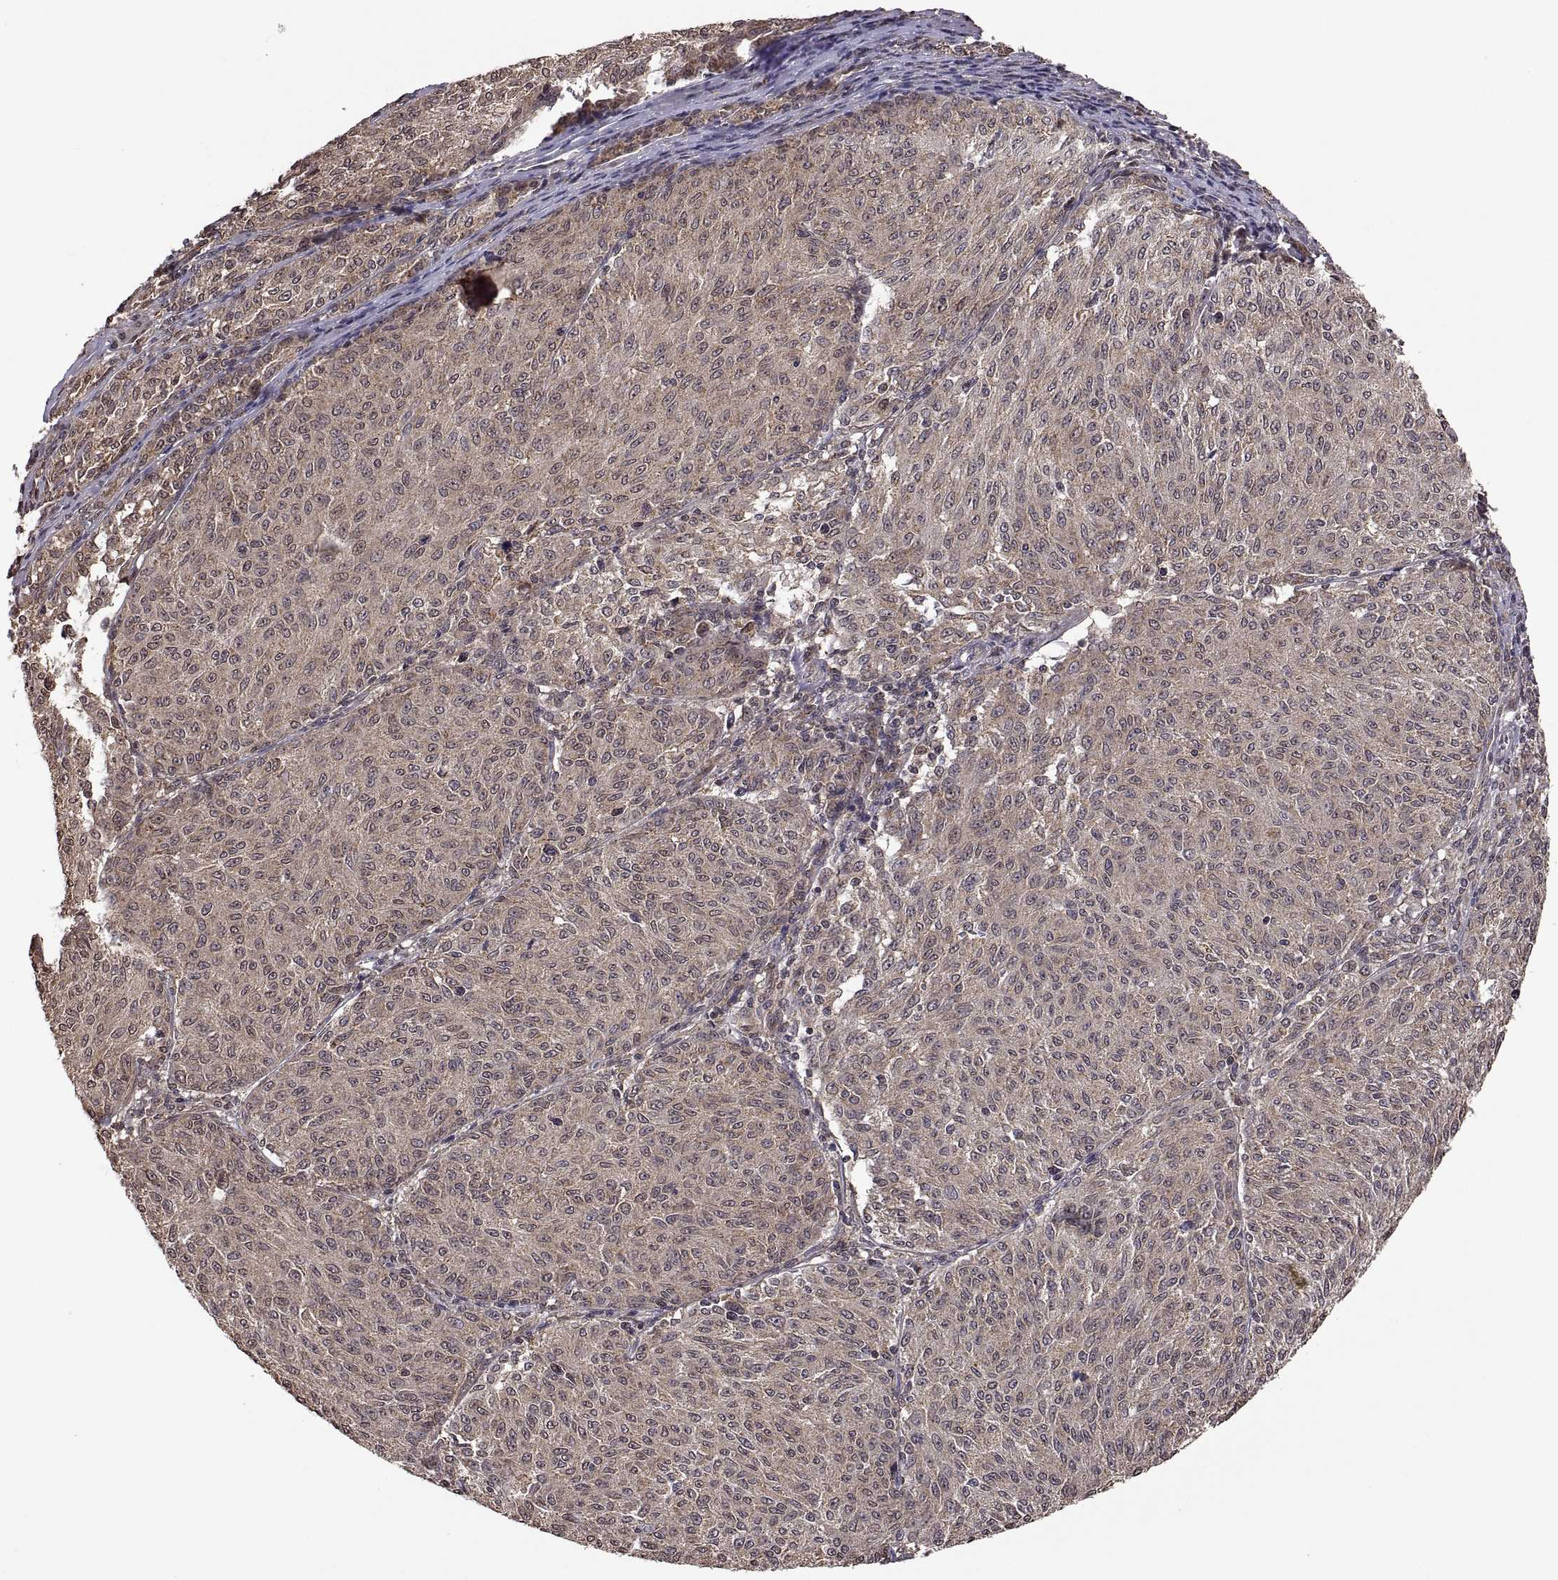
{"staining": {"intensity": "negative", "quantity": "none", "location": "none"}, "tissue": "melanoma", "cell_type": "Tumor cells", "image_type": "cancer", "snomed": [{"axis": "morphology", "description": "Malignant melanoma, NOS"}, {"axis": "topography", "description": "Skin"}], "caption": "Photomicrograph shows no significant protein positivity in tumor cells of melanoma. The staining was performed using DAB to visualize the protein expression in brown, while the nuclei were stained in blue with hematoxylin (Magnification: 20x).", "gene": "ZNRF2", "patient": {"sex": "female", "age": 72}}